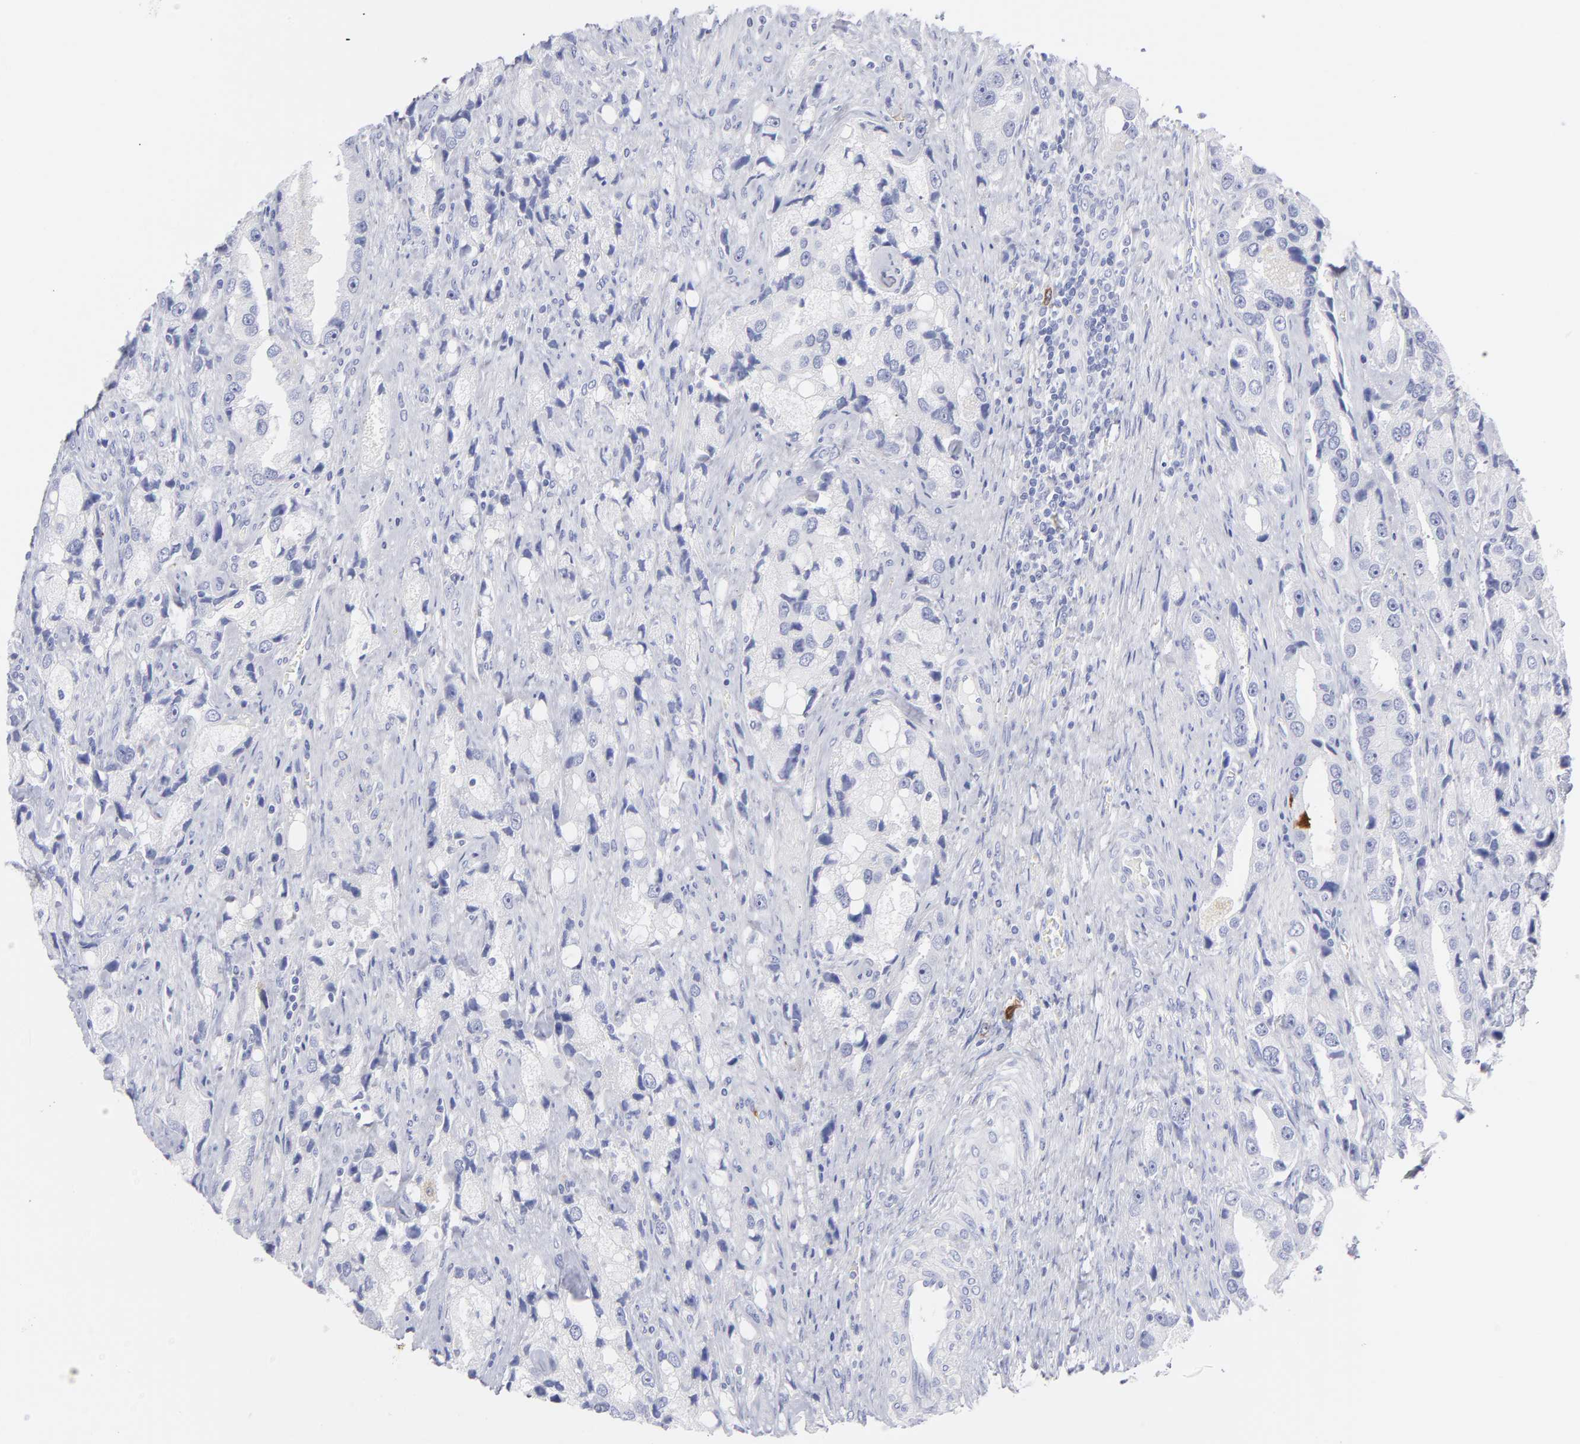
{"staining": {"intensity": "strong", "quantity": "<25%", "location": "cytoplasmic/membranous"}, "tissue": "prostate cancer", "cell_type": "Tumor cells", "image_type": "cancer", "snomed": [{"axis": "morphology", "description": "Adenocarcinoma, High grade"}, {"axis": "topography", "description": "Prostate"}], "caption": "Prostate adenocarcinoma (high-grade) stained for a protein (brown) reveals strong cytoplasmic/membranous positive staining in approximately <25% of tumor cells.", "gene": "CCNB1", "patient": {"sex": "male", "age": 63}}